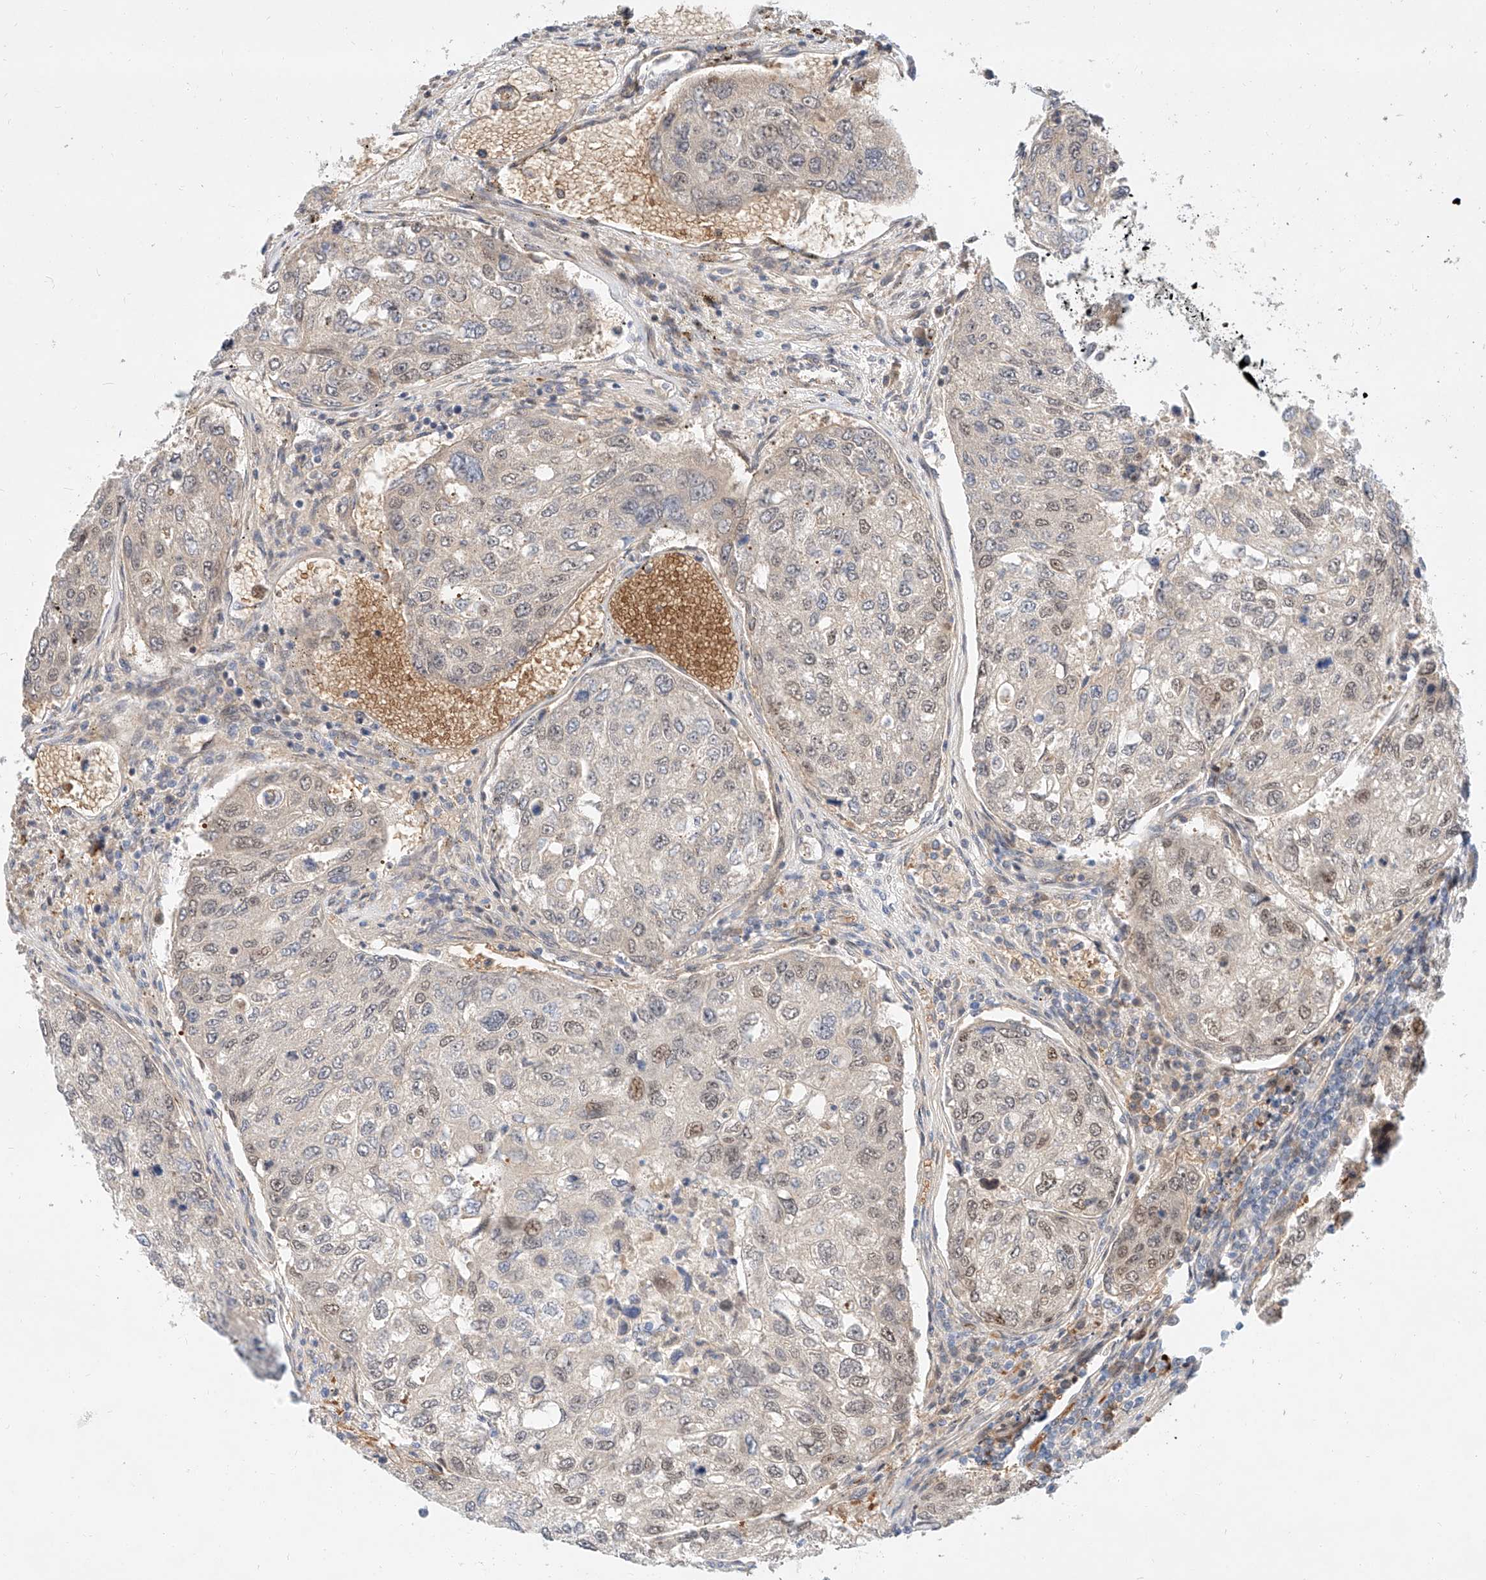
{"staining": {"intensity": "weak", "quantity": "<25%", "location": "nuclear"}, "tissue": "urothelial cancer", "cell_type": "Tumor cells", "image_type": "cancer", "snomed": [{"axis": "morphology", "description": "Urothelial carcinoma, High grade"}, {"axis": "topography", "description": "Lymph node"}, {"axis": "topography", "description": "Urinary bladder"}], "caption": "Protein analysis of high-grade urothelial carcinoma exhibits no significant positivity in tumor cells.", "gene": "CBX8", "patient": {"sex": "male", "age": 51}}